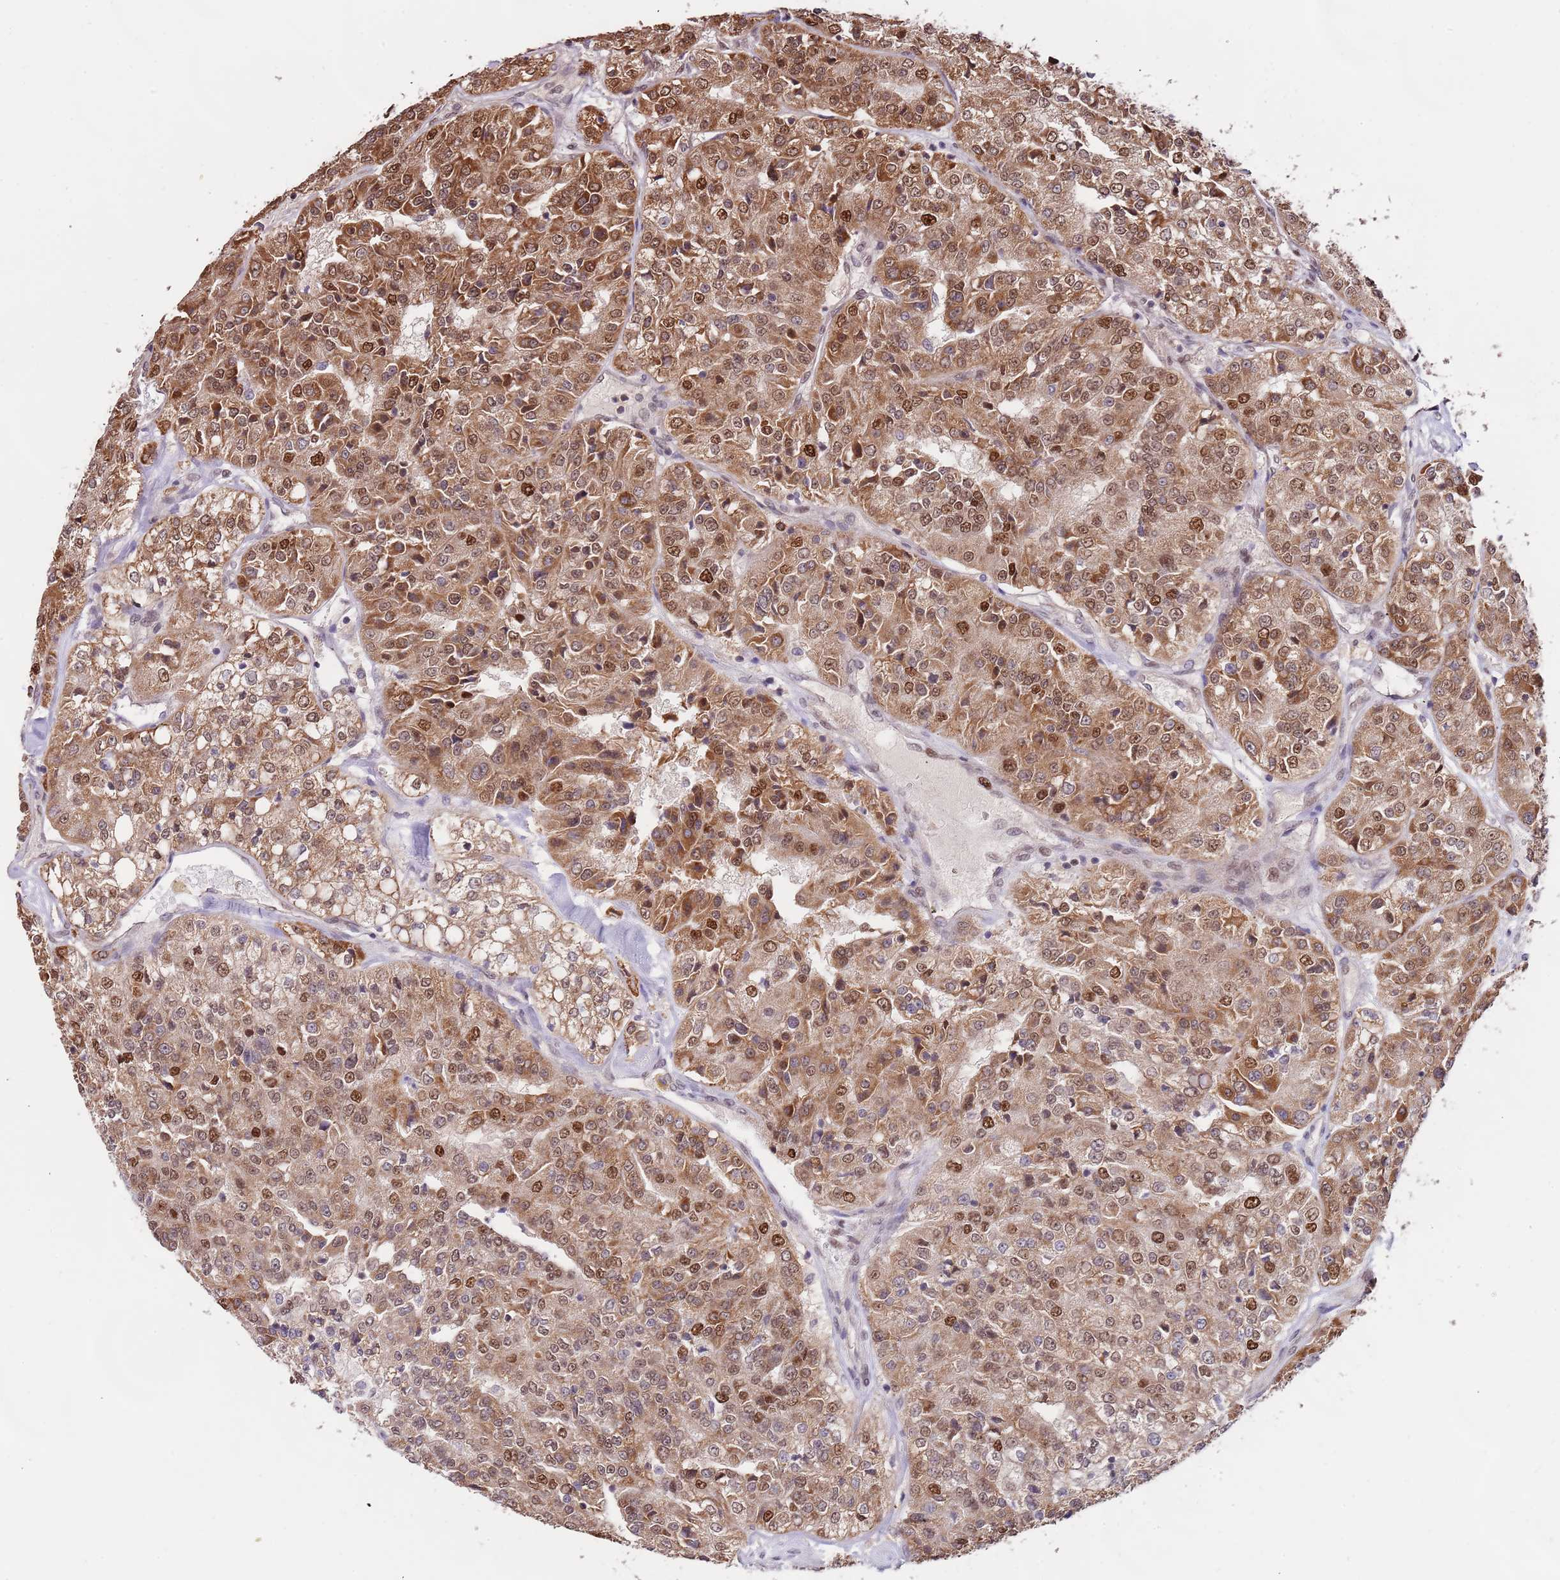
{"staining": {"intensity": "moderate", "quantity": ">75%", "location": "cytoplasmic/membranous,nuclear"}, "tissue": "renal cancer", "cell_type": "Tumor cells", "image_type": "cancer", "snomed": [{"axis": "morphology", "description": "Adenocarcinoma, NOS"}, {"axis": "topography", "description": "Kidney"}], "caption": "This is an image of immunohistochemistry staining of adenocarcinoma (renal), which shows moderate positivity in the cytoplasmic/membranous and nuclear of tumor cells.", "gene": "RIF1", "patient": {"sex": "female", "age": 63}}